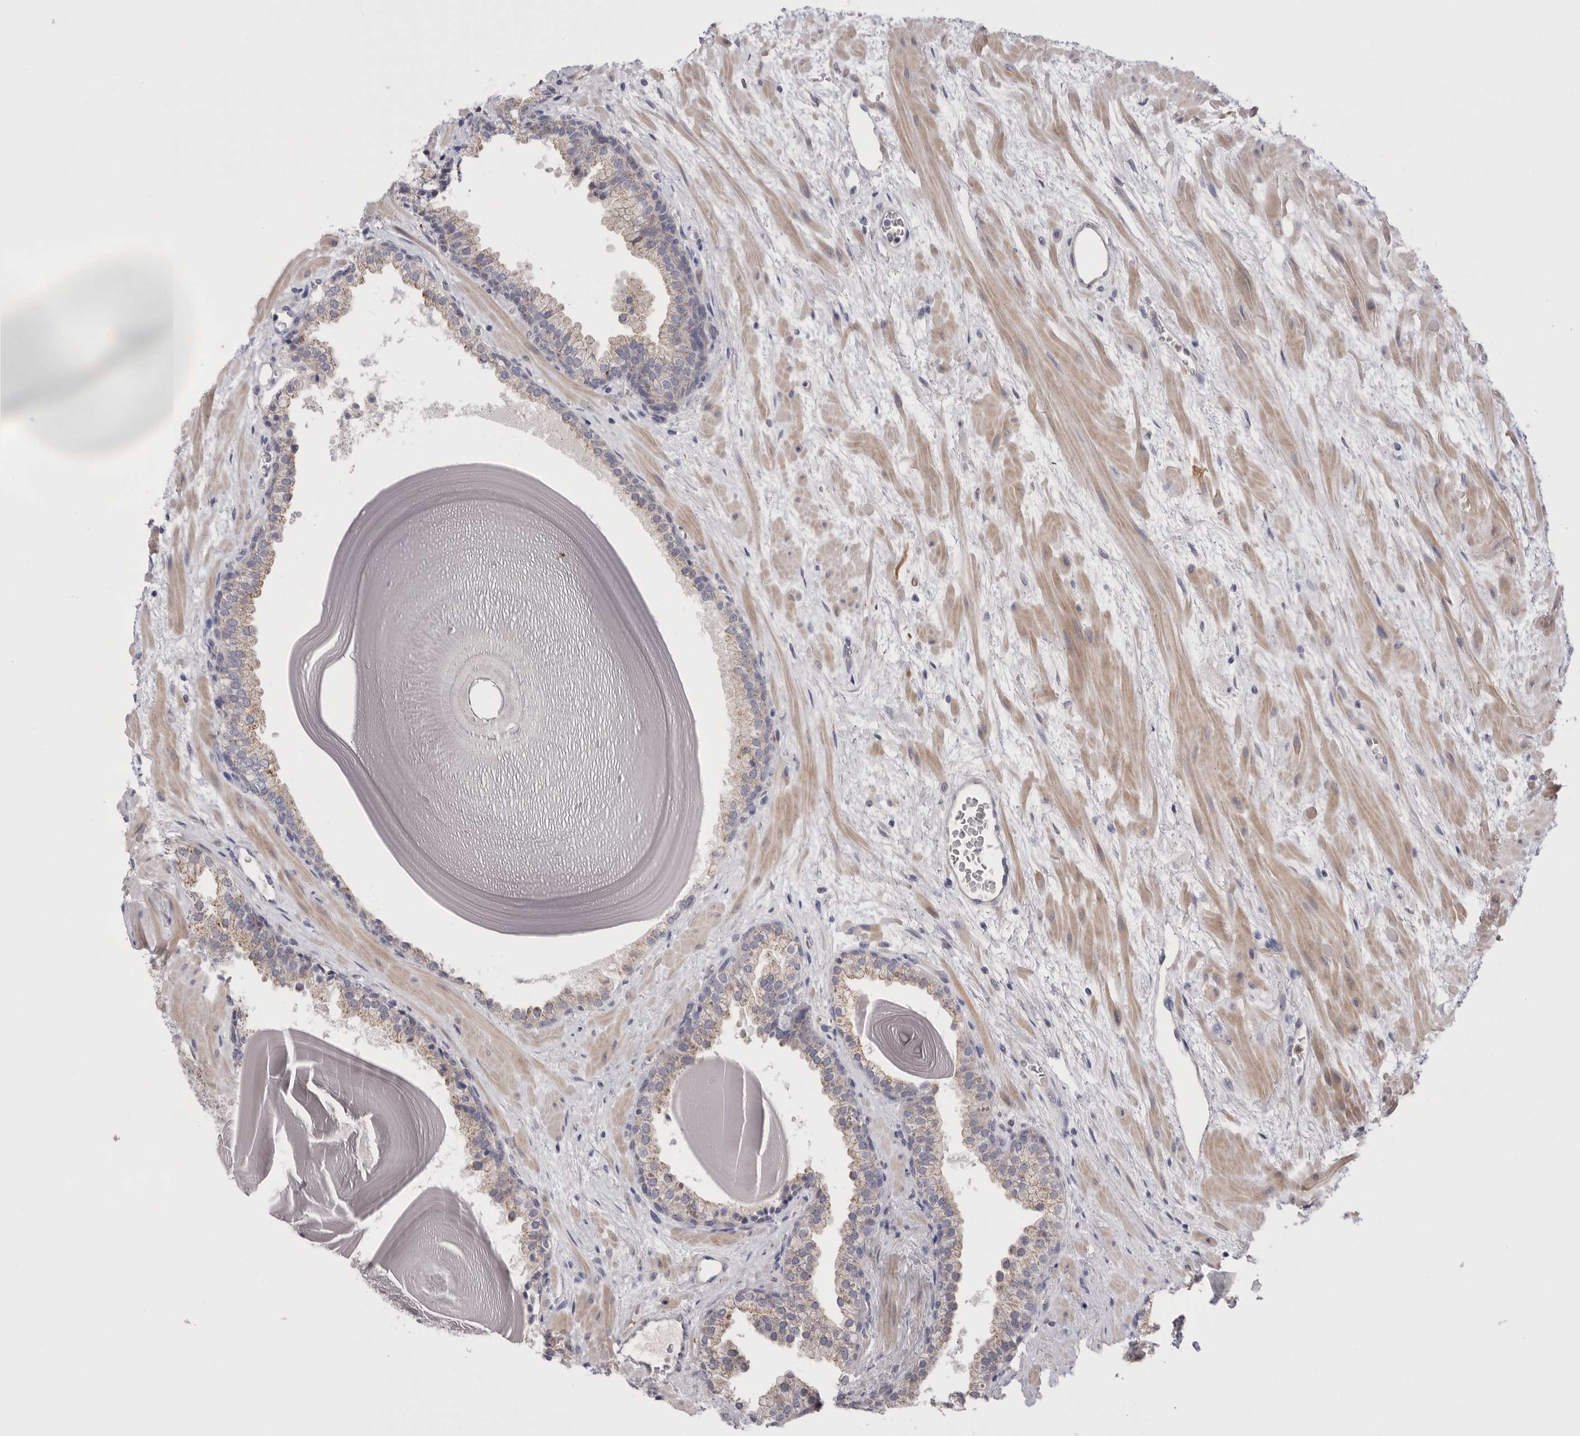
{"staining": {"intensity": "weak", "quantity": "<25%", "location": "cytoplasmic/membranous"}, "tissue": "prostate", "cell_type": "Glandular cells", "image_type": "normal", "snomed": [{"axis": "morphology", "description": "Normal tissue, NOS"}, {"axis": "topography", "description": "Prostate"}], "caption": "High power microscopy image of an IHC micrograph of benign prostate, revealing no significant expression in glandular cells.", "gene": "CCDC126", "patient": {"sex": "male", "age": 48}}